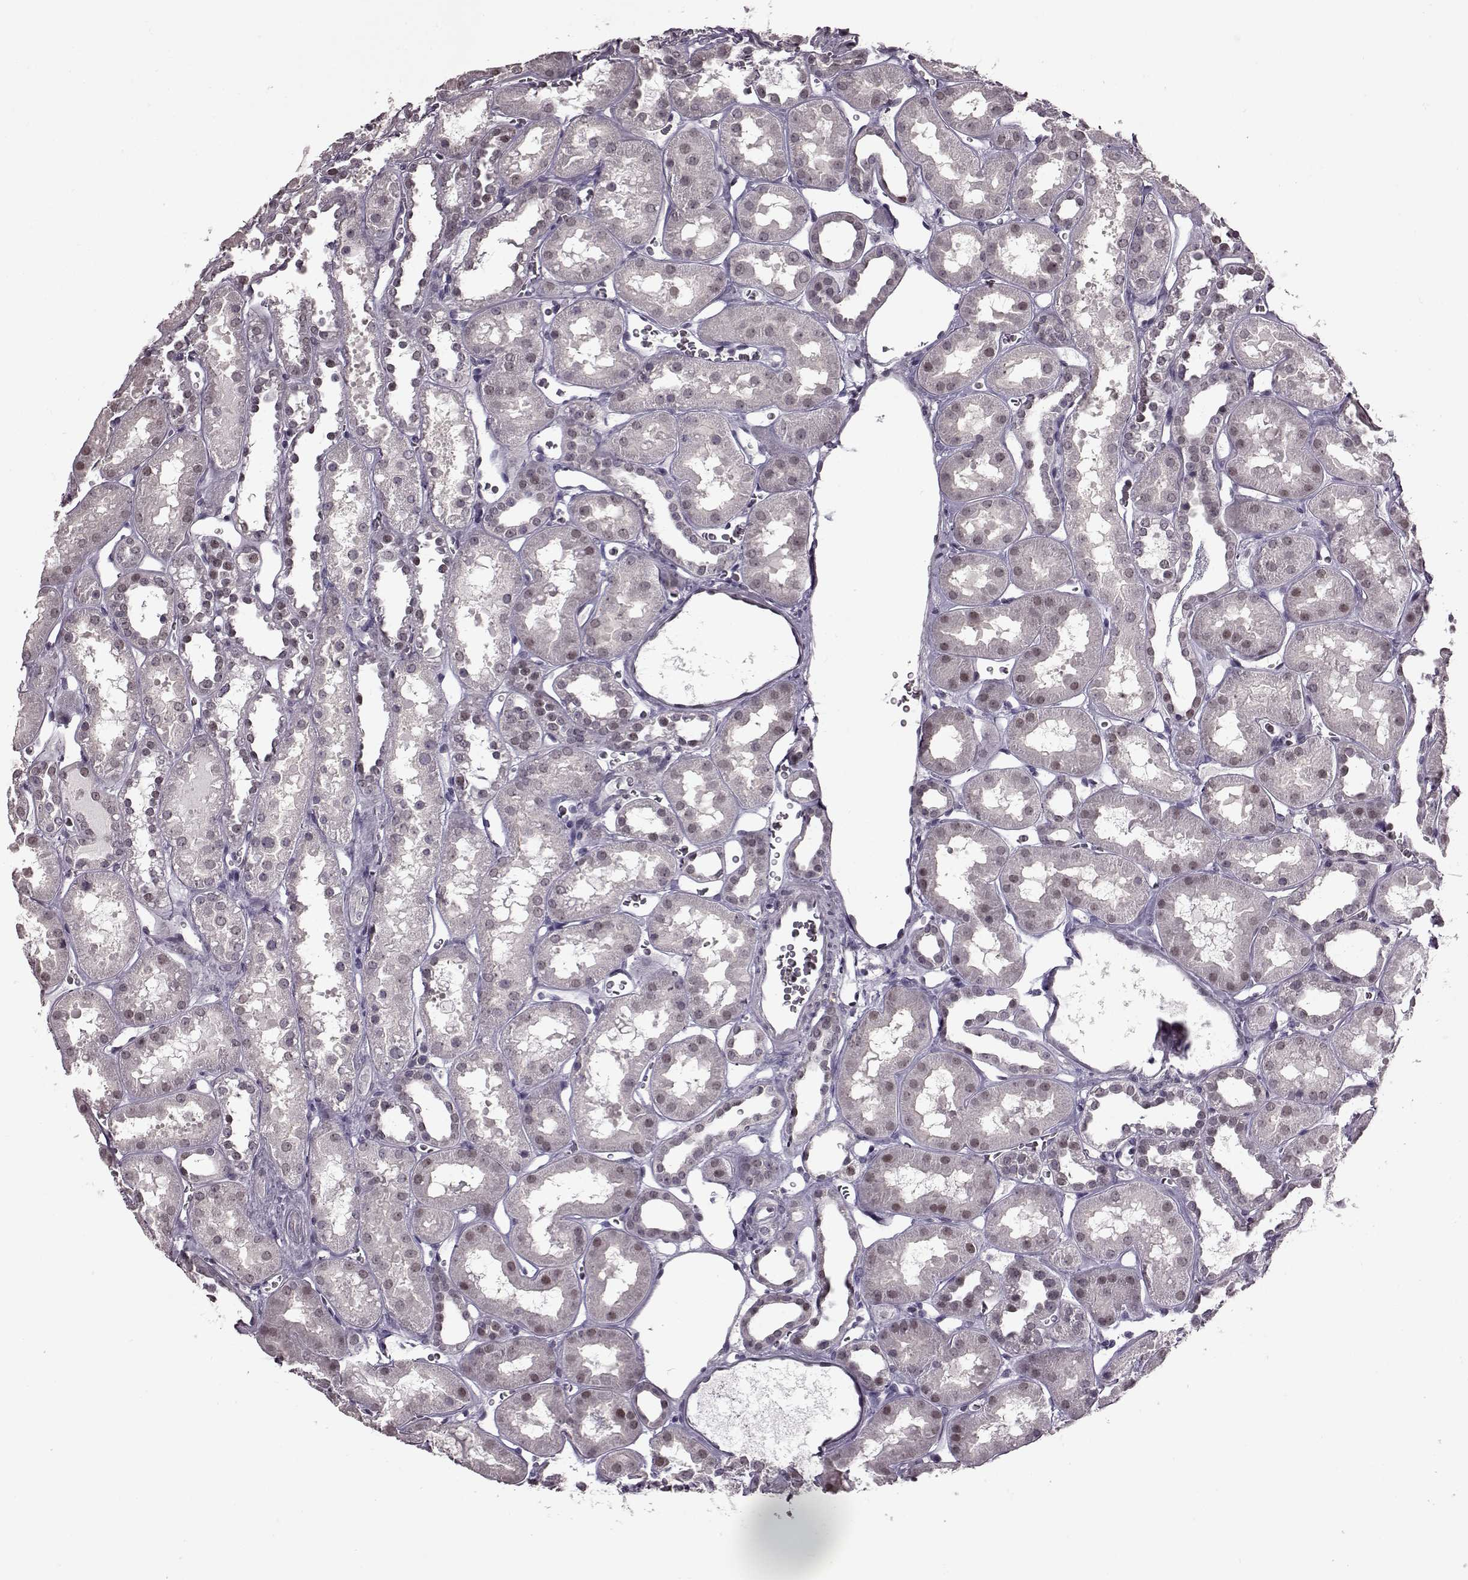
{"staining": {"intensity": "negative", "quantity": "none", "location": "none"}, "tissue": "kidney", "cell_type": "Cells in glomeruli", "image_type": "normal", "snomed": [{"axis": "morphology", "description": "Normal tissue, NOS"}, {"axis": "topography", "description": "Kidney"}], "caption": "Immunohistochemistry (IHC) of benign human kidney displays no positivity in cells in glomeruli.", "gene": "STX1A", "patient": {"sex": "female", "age": 41}}